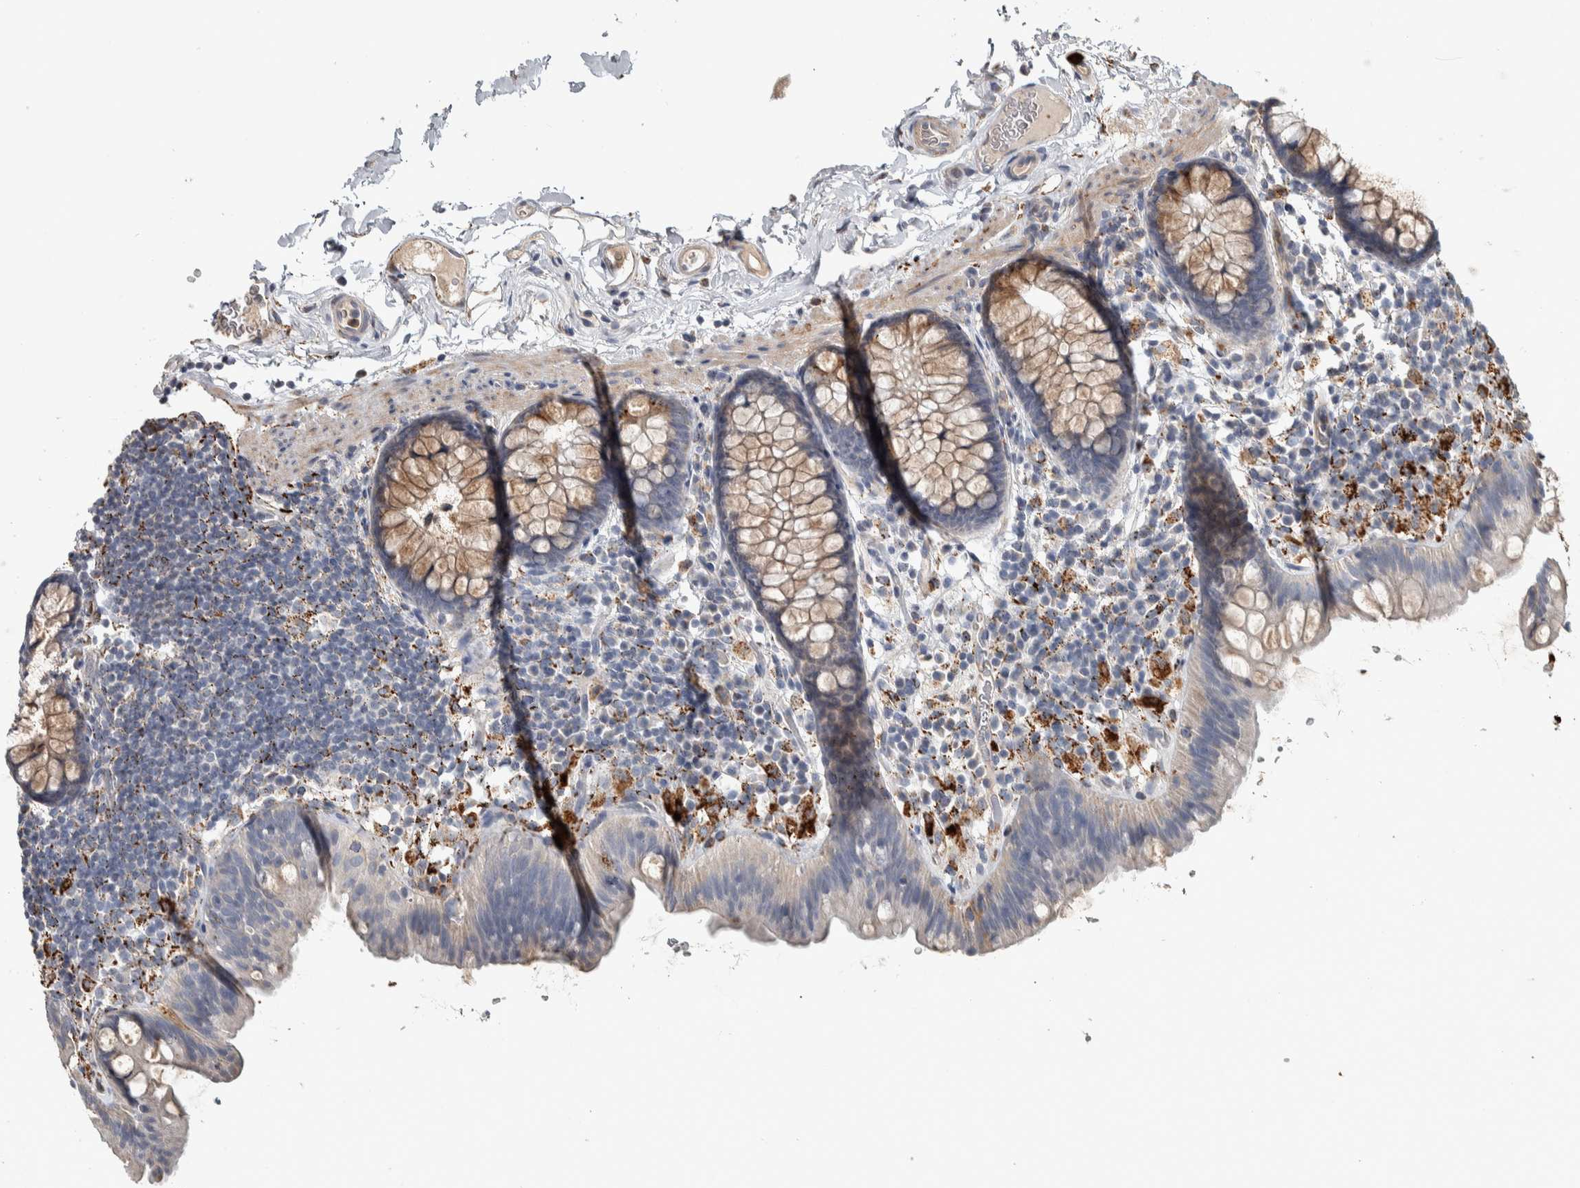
{"staining": {"intensity": "weak", "quantity": ">75%", "location": "cytoplasmic/membranous"}, "tissue": "colon", "cell_type": "Endothelial cells", "image_type": "normal", "snomed": [{"axis": "morphology", "description": "Normal tissue, NOS"}, {"axis": "topography", "description": "Colon"}], "caption": "Immunohistochemistry (IHC) photomicrograph of benign colon: colon stained using immunohistochemistry shows low levels of weak protein expression localized specifically in the cytoplasmic/membranous of endothelial cells, appearing as a cytoplasmic/membranous brown color.", "gene": "FAM78A", "patient": {"sex": "female", "age": 80}}